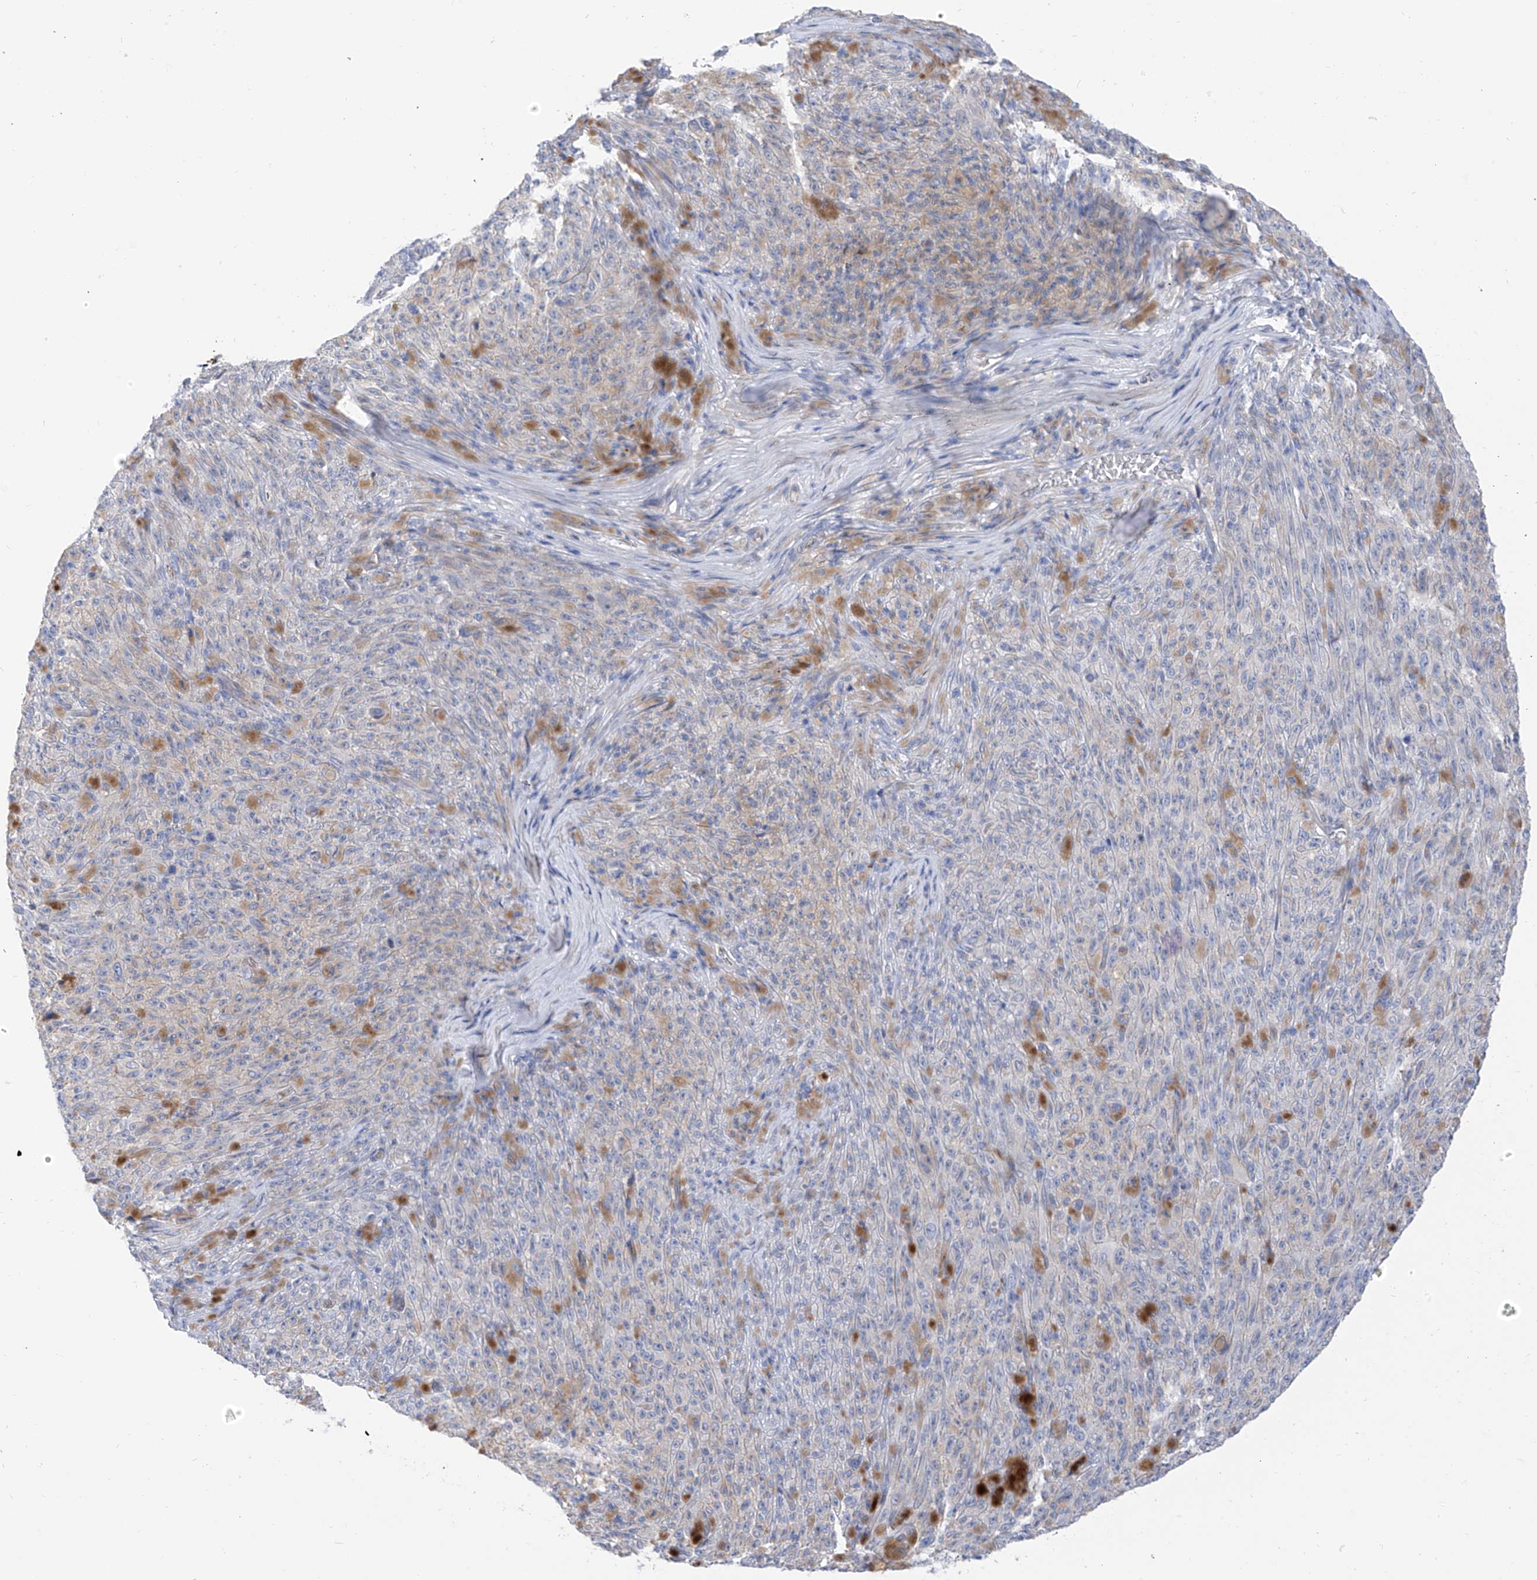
{"staining": {"intensity": "weak", "quantity": "<25%", "location": "cytoplasmic/membranous"}, "tissue": "melanoma", "cell_type": "Tumor cells", "image_type": "cancer", "snomed": [{"axis": "morphology", "description": "Malignant melanoma, NOS"}, {"axis": "topography", "description": "Skin"}], "caption": "Immunohistochemical staining of melanoma demonstrates no significant expression in tumor cells. The staining is performed using DAB brown chromogen with nuclei counter-stained in using hematoxylin.", "gene": "ITGA9", "patient": {"sex": "female", "age": 82}}